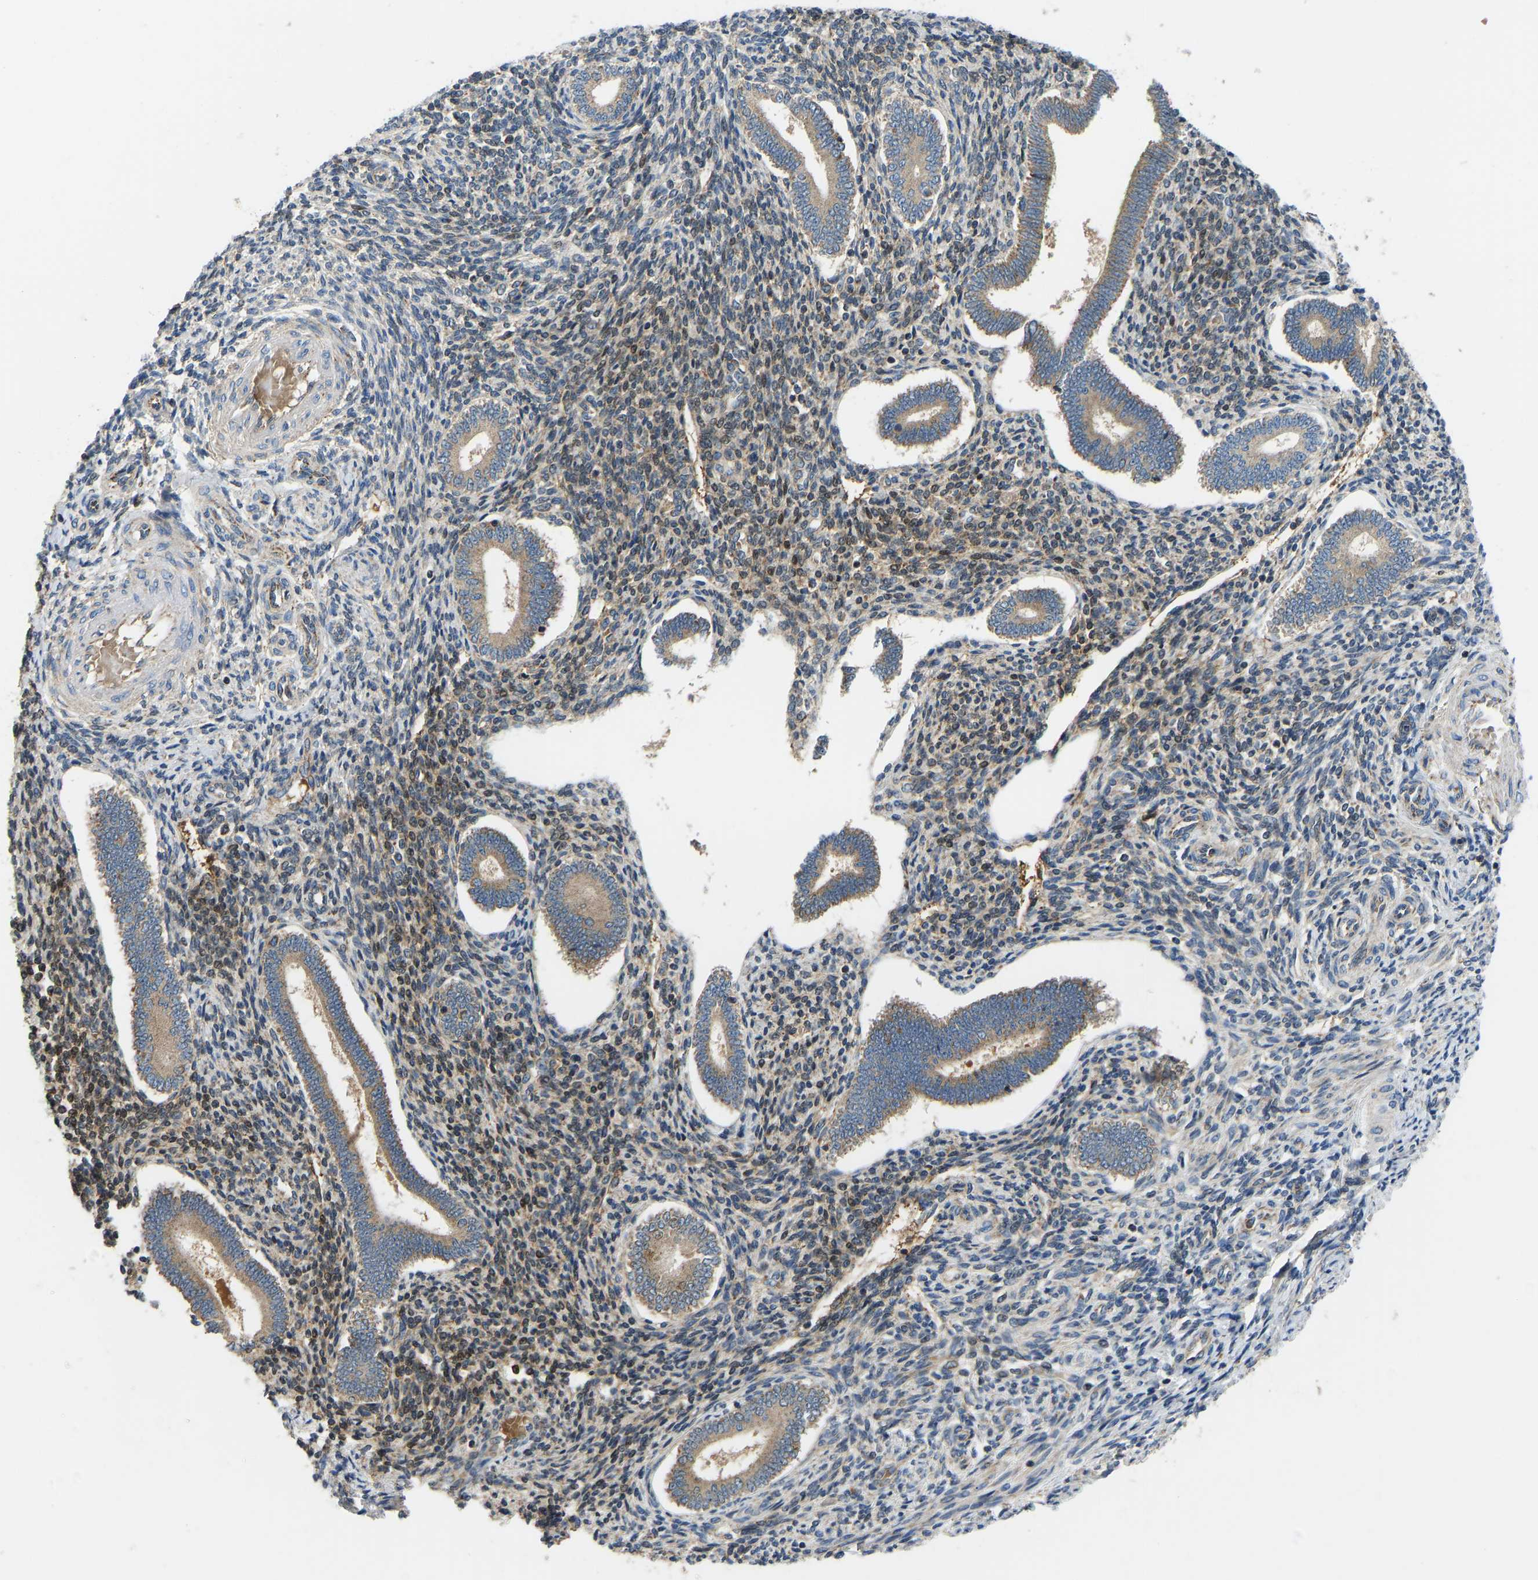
{"staining": {"intensity": "moderate", "quantity": ">75%", "location": "cytoplasmic/membranous"}, "tissue": "endometrium", "cell_type": "Cells in endometrial stroma", "image_type": "normal", "snomed": [{"axis": "morphology", "description": "Normal tissue, NOS"}, {"axis": "topography", "description": "Endometrium"}], "caption": "Protein expression by immunohistochemistry (IHC) shows moderate cytoplasmic/membranous positivity in about >75% of cells in endometrial stroma in benign endometrium. Immunohistochemistry stains the protein in brown and the nuclei are stained blue.", "gene": "RBP1", "patient": {"sex": "female", "age": 42}}